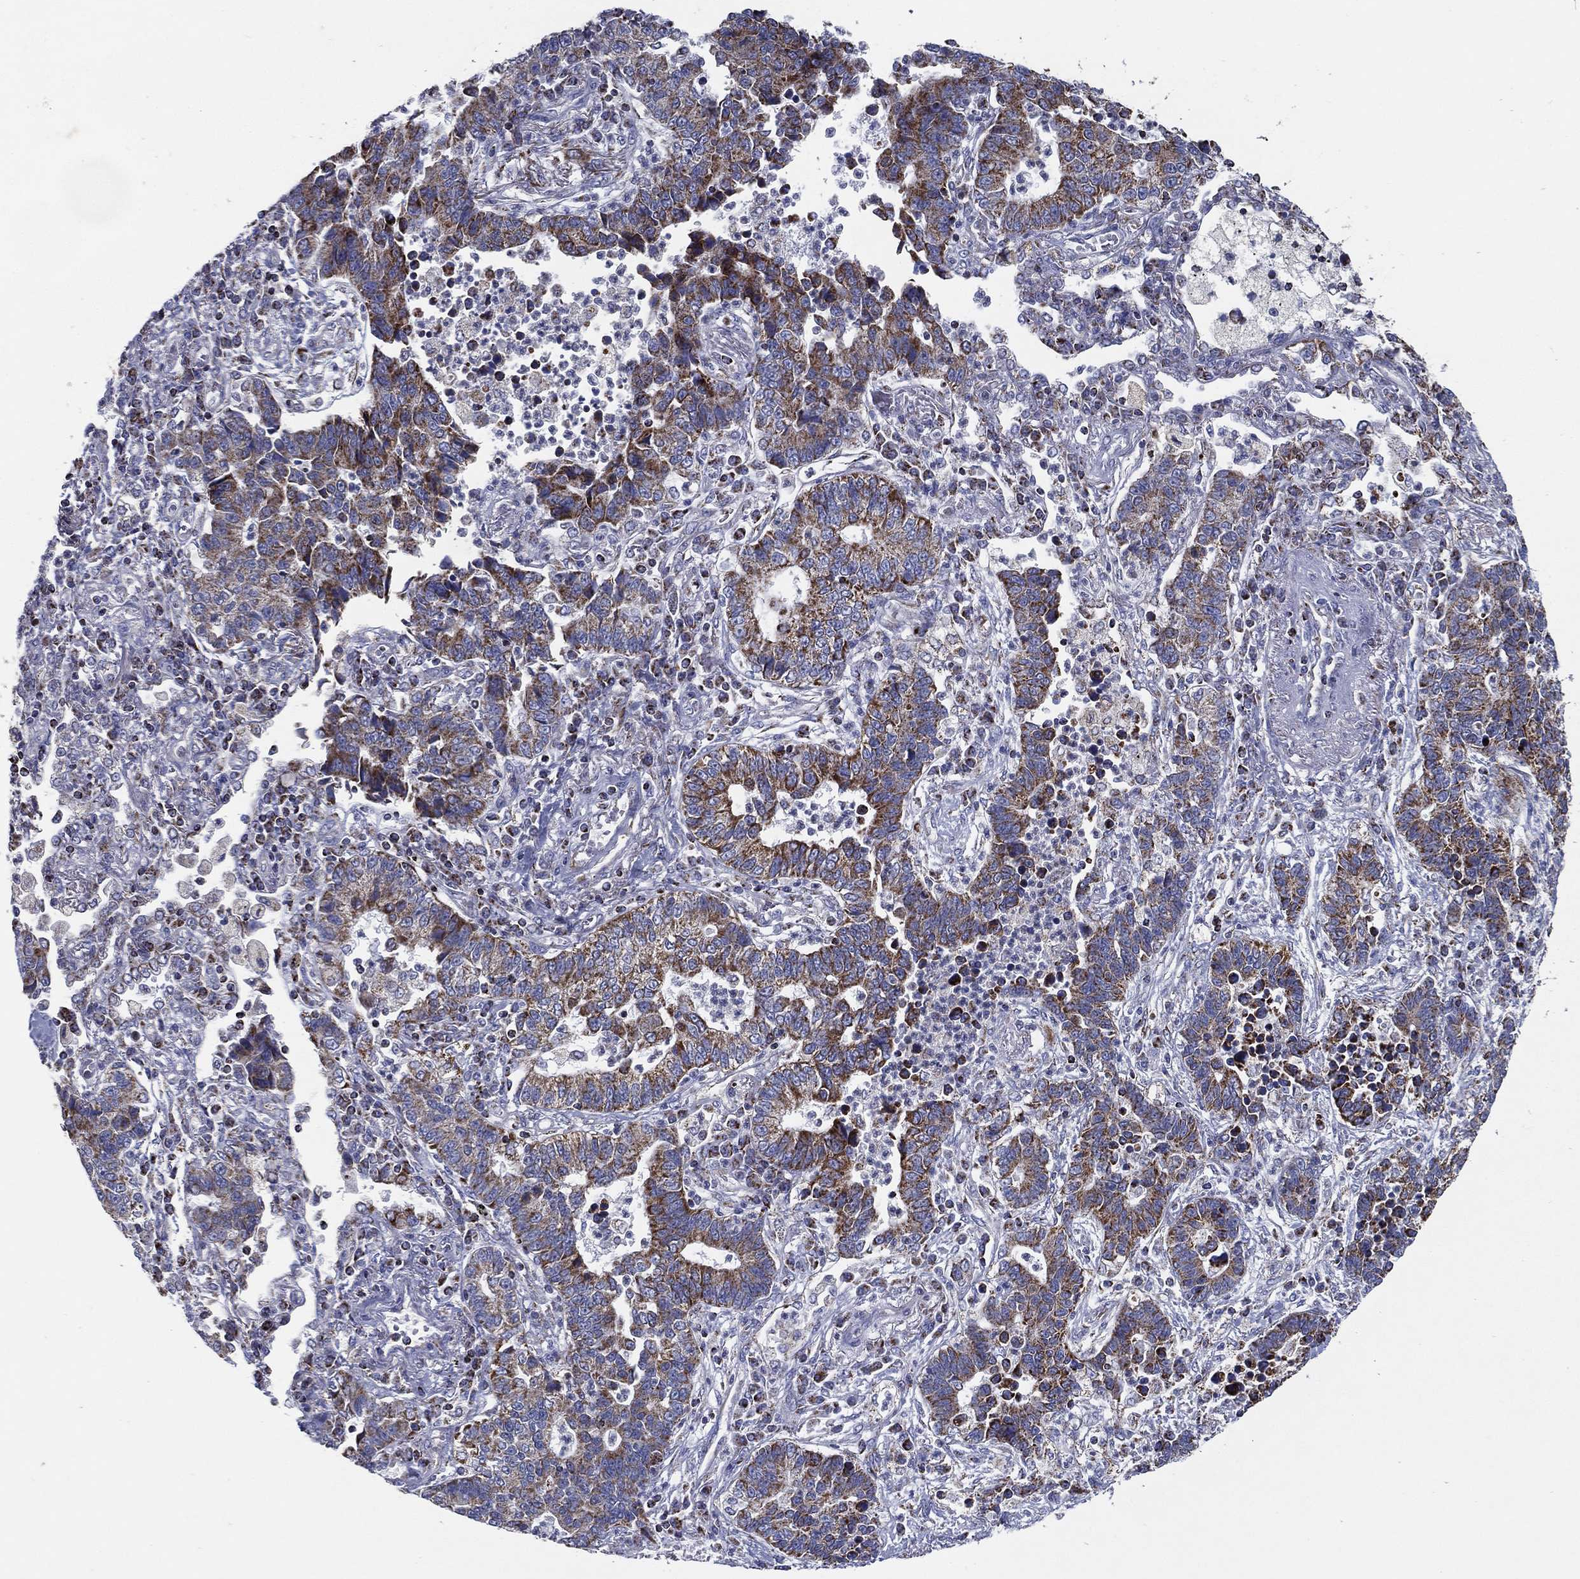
{"staining": {"intensity": "moderate", "quantity": ">75%", "location": "cytoplasmic/membranous"}, "tissue": "lung cancer", "cell_type": "Tumor cells", "image_type": "cancer", "snomed": [{"axis": "morphology", "description": "Adenocarcinoma, NOS"}, {"axis": "topography", "description": "Lung"}], "caption": "Immunohistochemistry (IHC) of lung cancer shows medium levels of moderate cytoplasmic/membranous staining in approximately >75% of tumor cells. (DAB (3,3'-diaminobenzidine) IHC, brown staining for protein, blue staining for nuclei).", "gene": "SFXN1", "patient": {"sex": "female", "age": 57}}